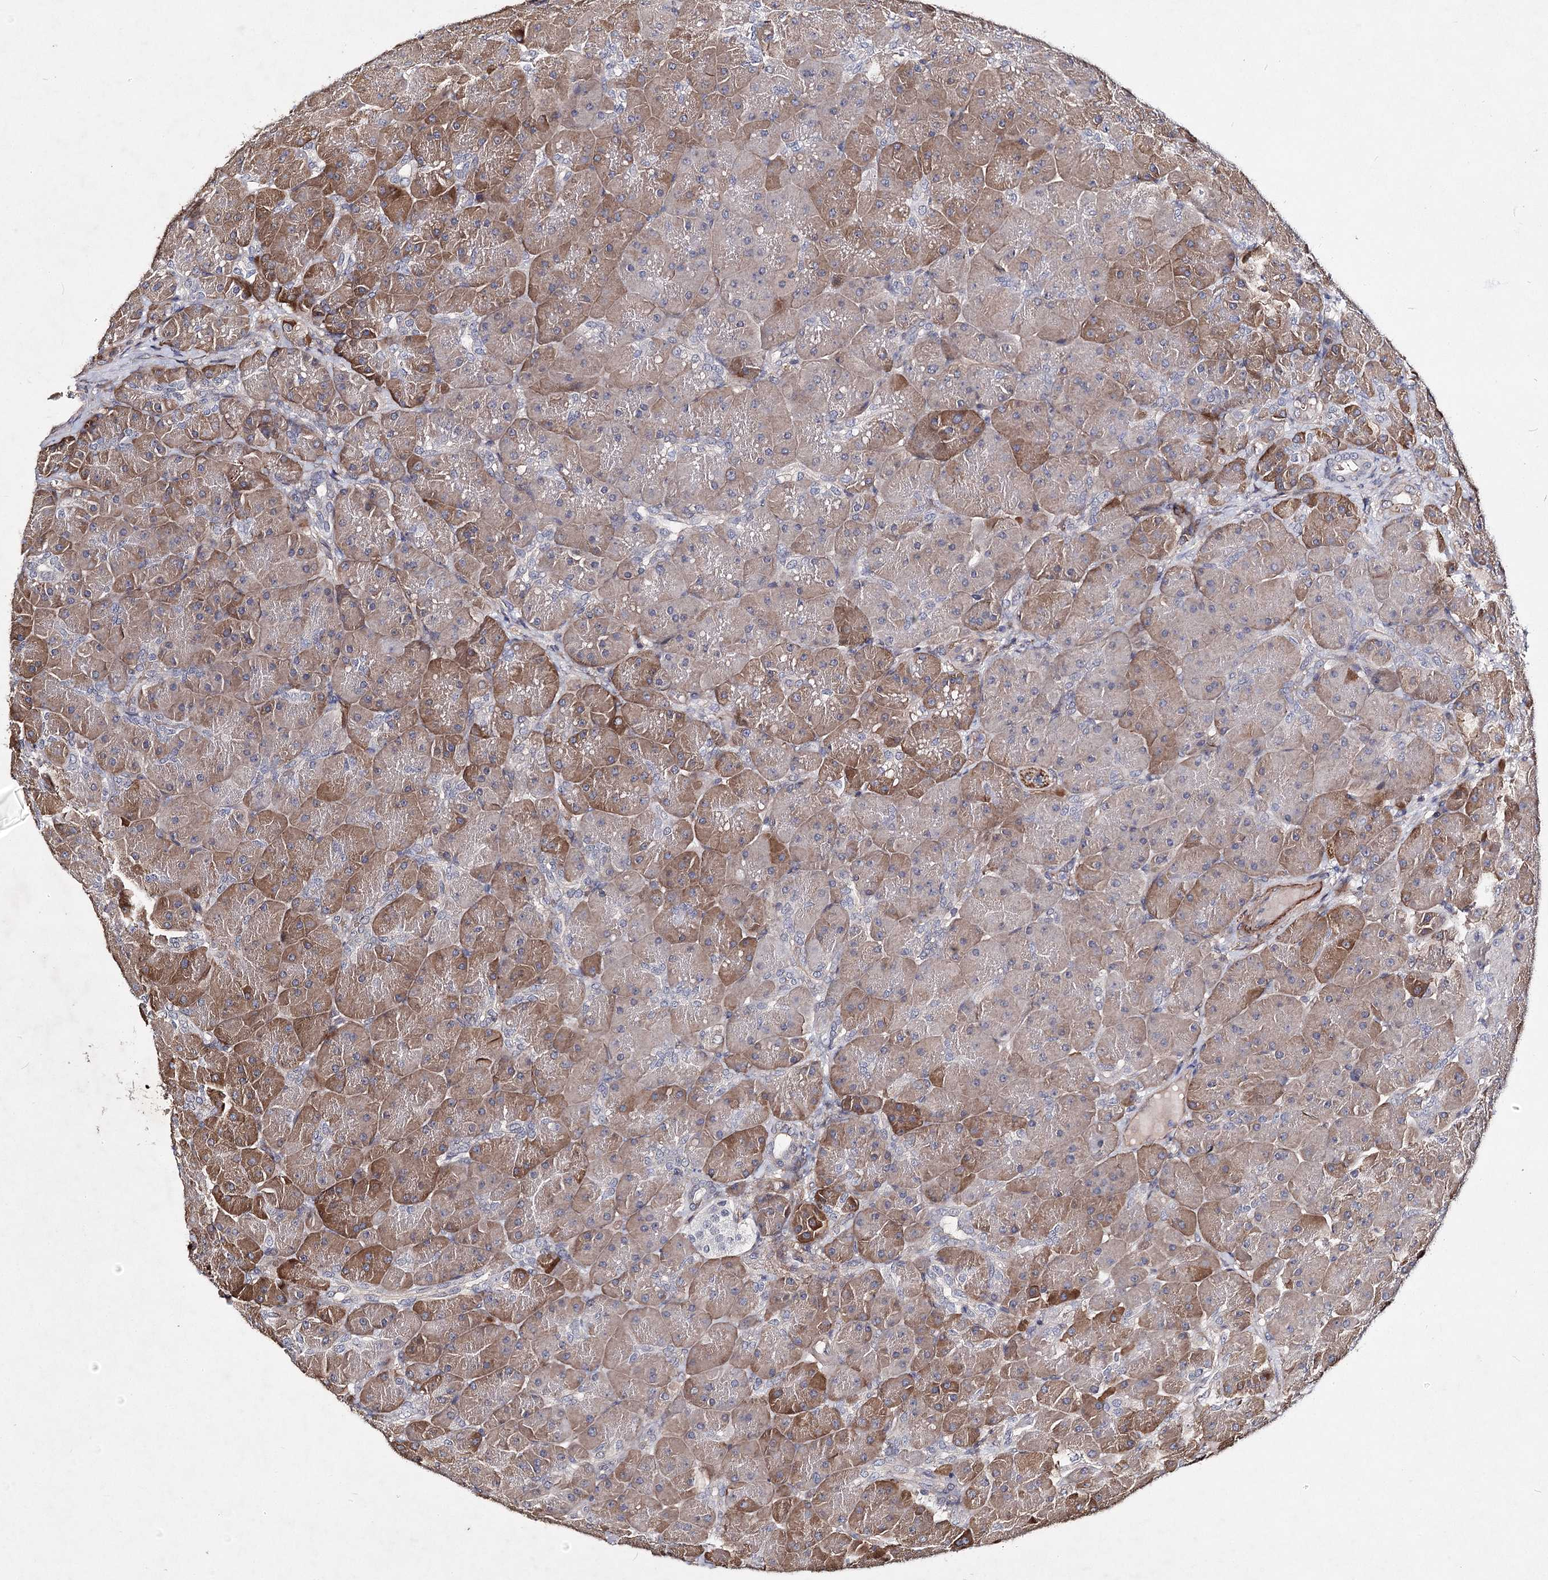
{"staining": {"intensity": "strong", "quantity": ">75%", "location": "cytoplasmic/membranous"}, "tissue": "pancreas", "cell_type": "Exocrine glandular cells", "image_type": "normal", "snomed": [{"axis": "morphology", "description": "Normal tissue, NOS"}, {"axis": "topography", "description": "Pancreas"}], "caption": "DAB (3,3'-diaminobenzidine) immunohistochemical staining of normal human pancreas displays strong cytoplasmic/membranous protein staining in about >75% of exocrine glandular cells. The staining is performed using DAB (3,3'-diaminobenzidine) brown chromogen to label protein expression. The nuclei are counter-stained blue using hematoxylin.", "gene": "TMEM218", "patient": {"sex": "male", "age": 66}}